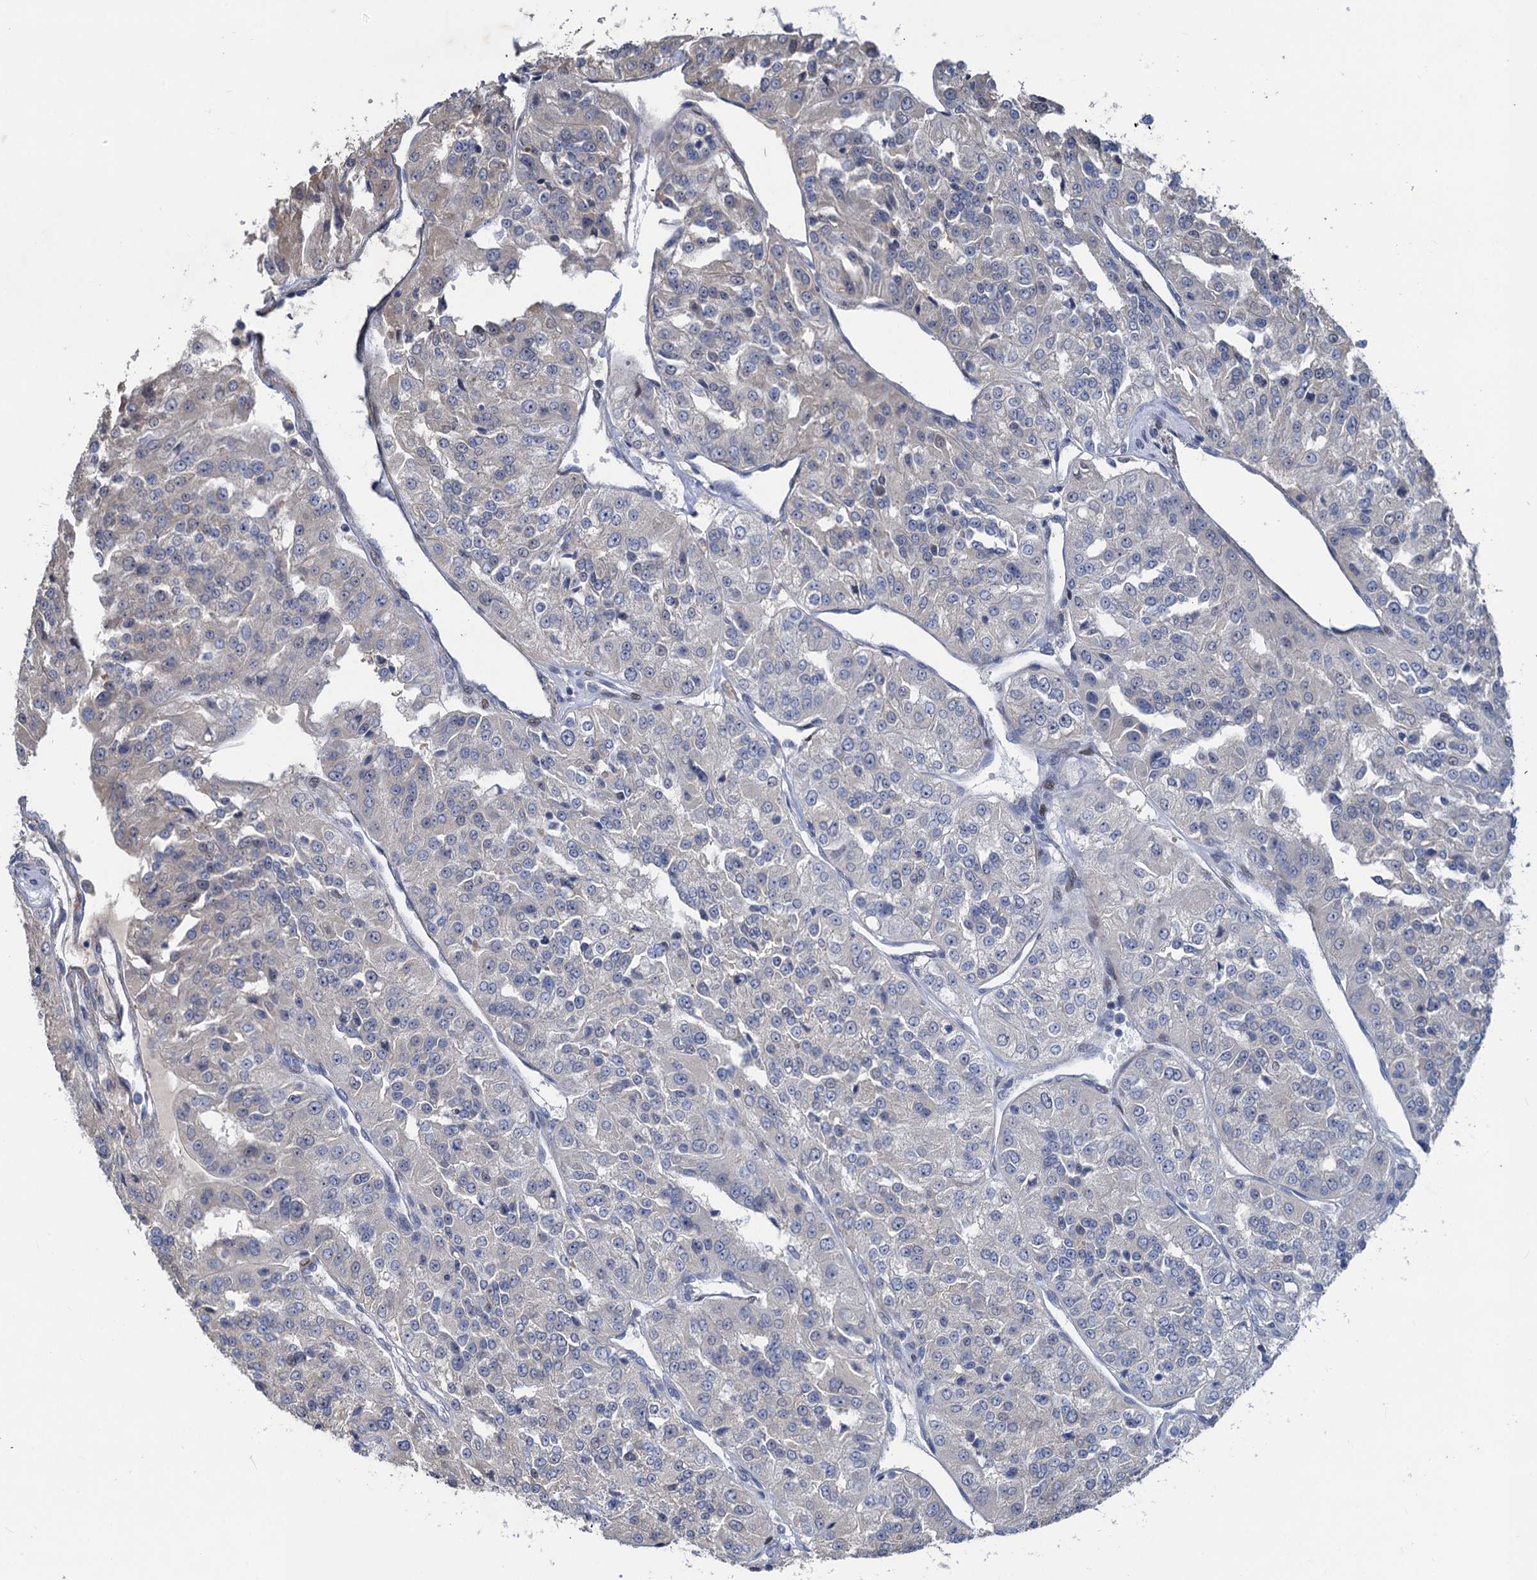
{"staining": {"intensity": "negative", "quantity": "none", "location": "none"}, "tissue": "renal cancer", "cell_type": "Tumor cells", "image_type": "cancer", "snomed": [{"axis": "morphology", "description": "Adenocarcinoma, NOS"}, {"axis": "topography", "description": "Kidney"}], "caption": "This image is of renal adenocarcinoma stained with immunohistochemistry to label a protein in brown with the nuclei are counter-stained blue. There is no staining in tumor cells.", "gene": "ESYT3", "patient": {"sex": "female", "age": 63}}